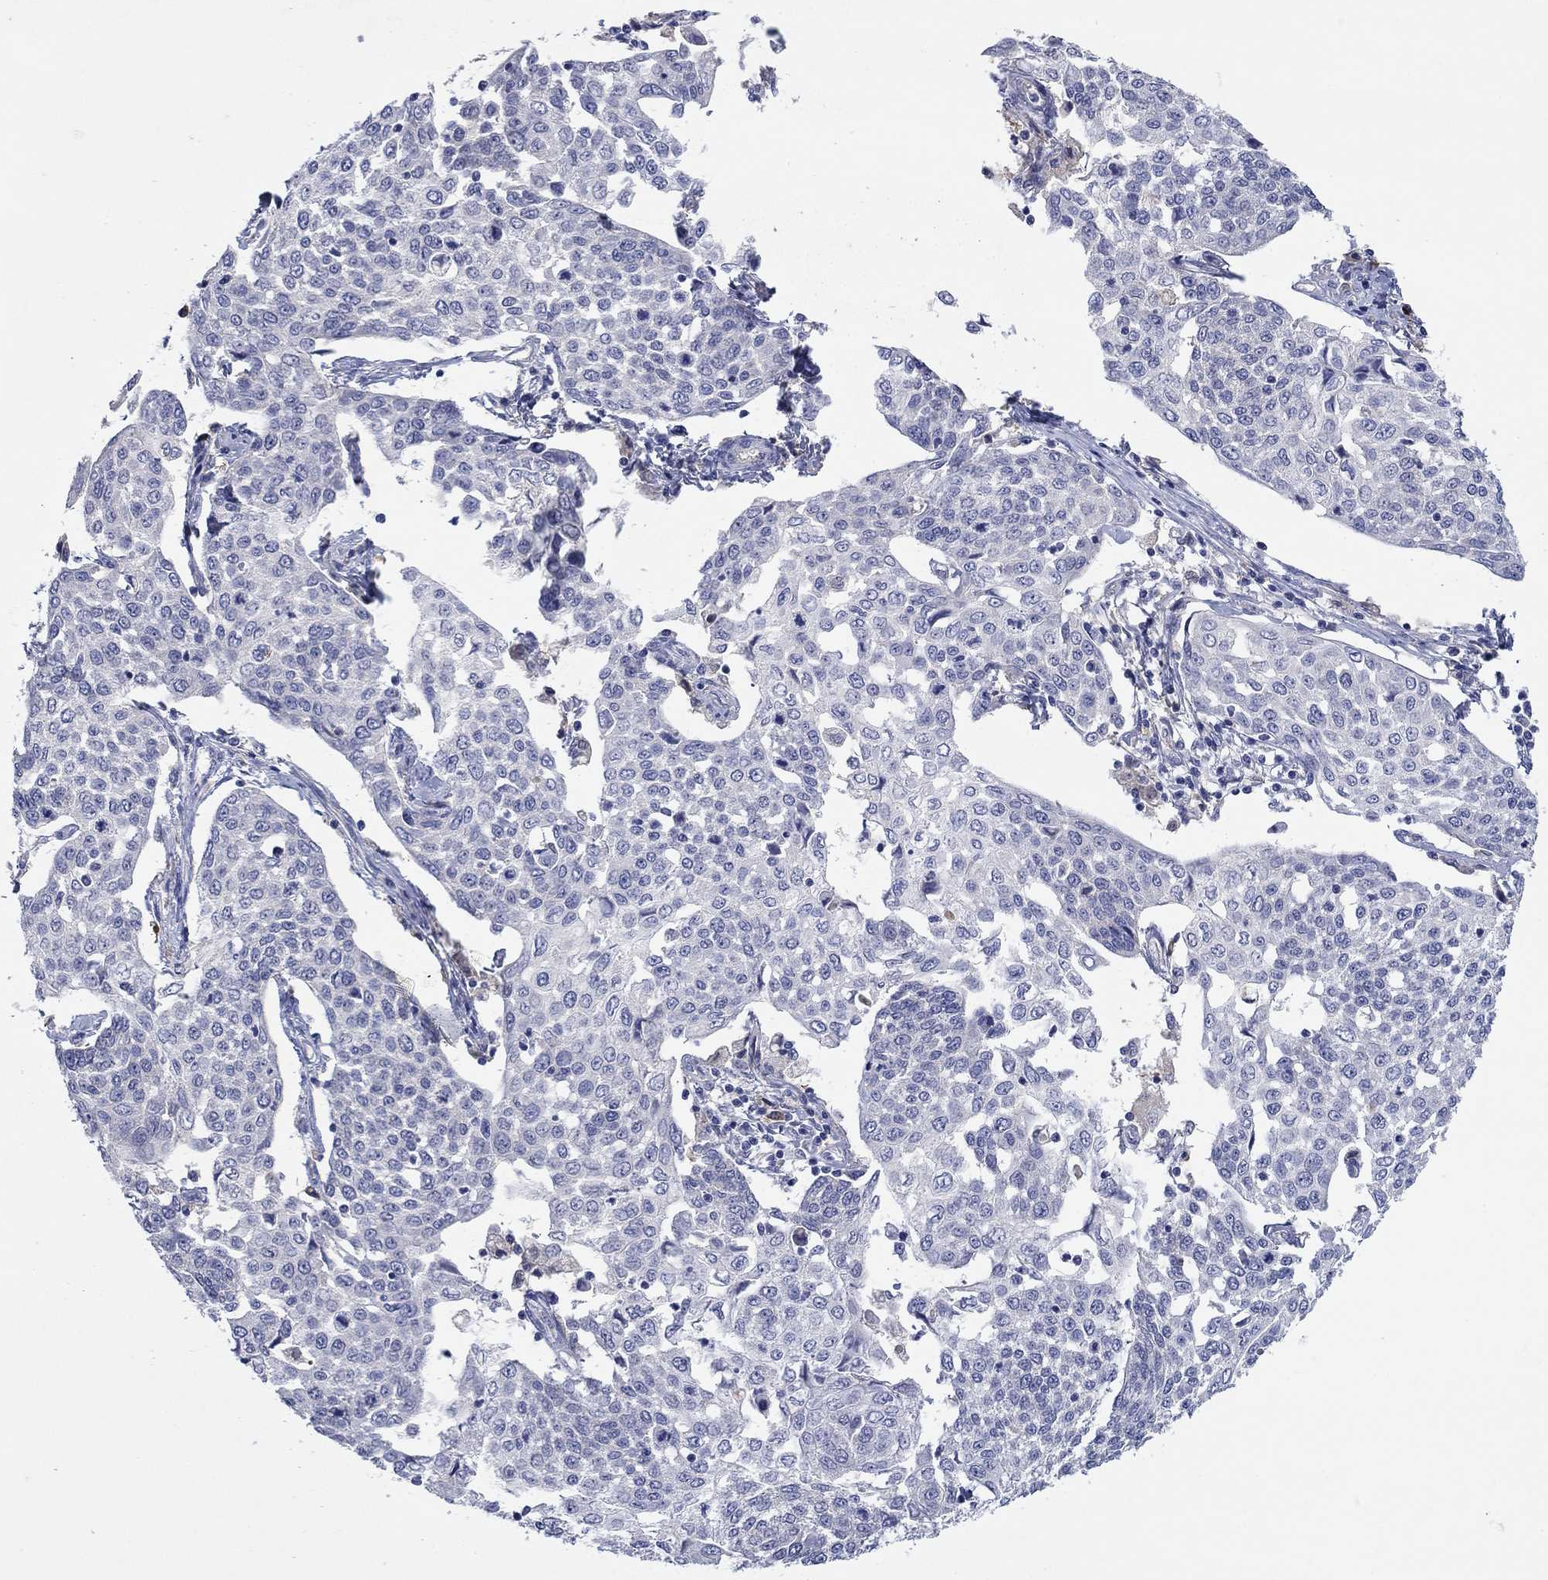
{"staining": {"intensity": "negative", "quantity": "none", "location": "none"}, "tissue": "cervical cancer", "cell_type": "Tumor cells", "image_type": "cancer", "snomed": [{"axis": "morphology", "description": "Squamous cell carcinoma, NOS"}, {"axis": "topography", "description": "Cervix"}], "caption": "There is no significant staining in tumor cells of cervical squamous cell carcinoma.", "gene": "PLCL2", "patient": {"sex": "female", "age": 34}}